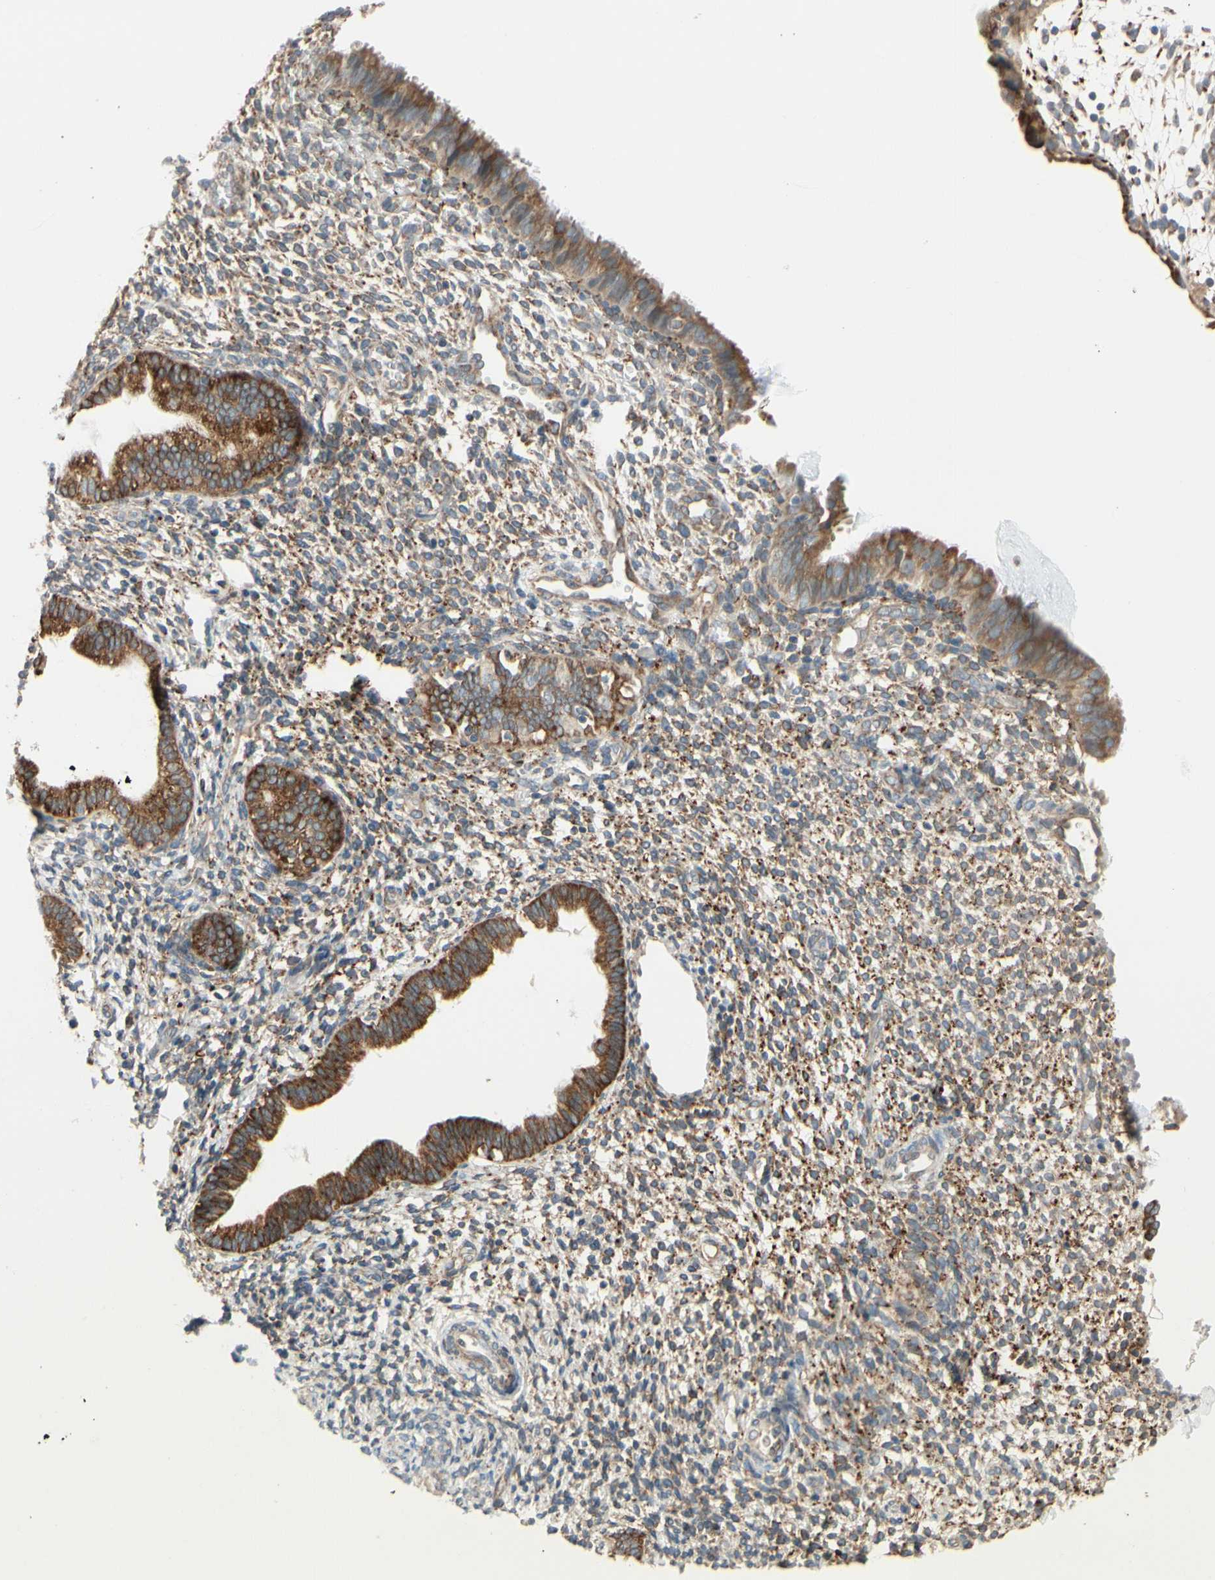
{"staining": {"intensity": "weak", "quantity": "25%-75%", "location": "cytoplasmic/membranous"}, "tissue": "endometrium", "cell_type": "Cells in endometrial stroma", "image_type": "normal", "snomed": [{"axis": "morphology", "description": "Normal tissue, NOS"}, {"axis": "topography", "description": "Endometrium"}], "caption": "Immunohistochemical staining of benign endometrium shows 25%-75% levels of weak cytoplasmic/membranous protein expression in about 25%-75% of cells in endometrial stroma.", "gene": "RPN2", "patient": {"sex": "female", "age": 61}}